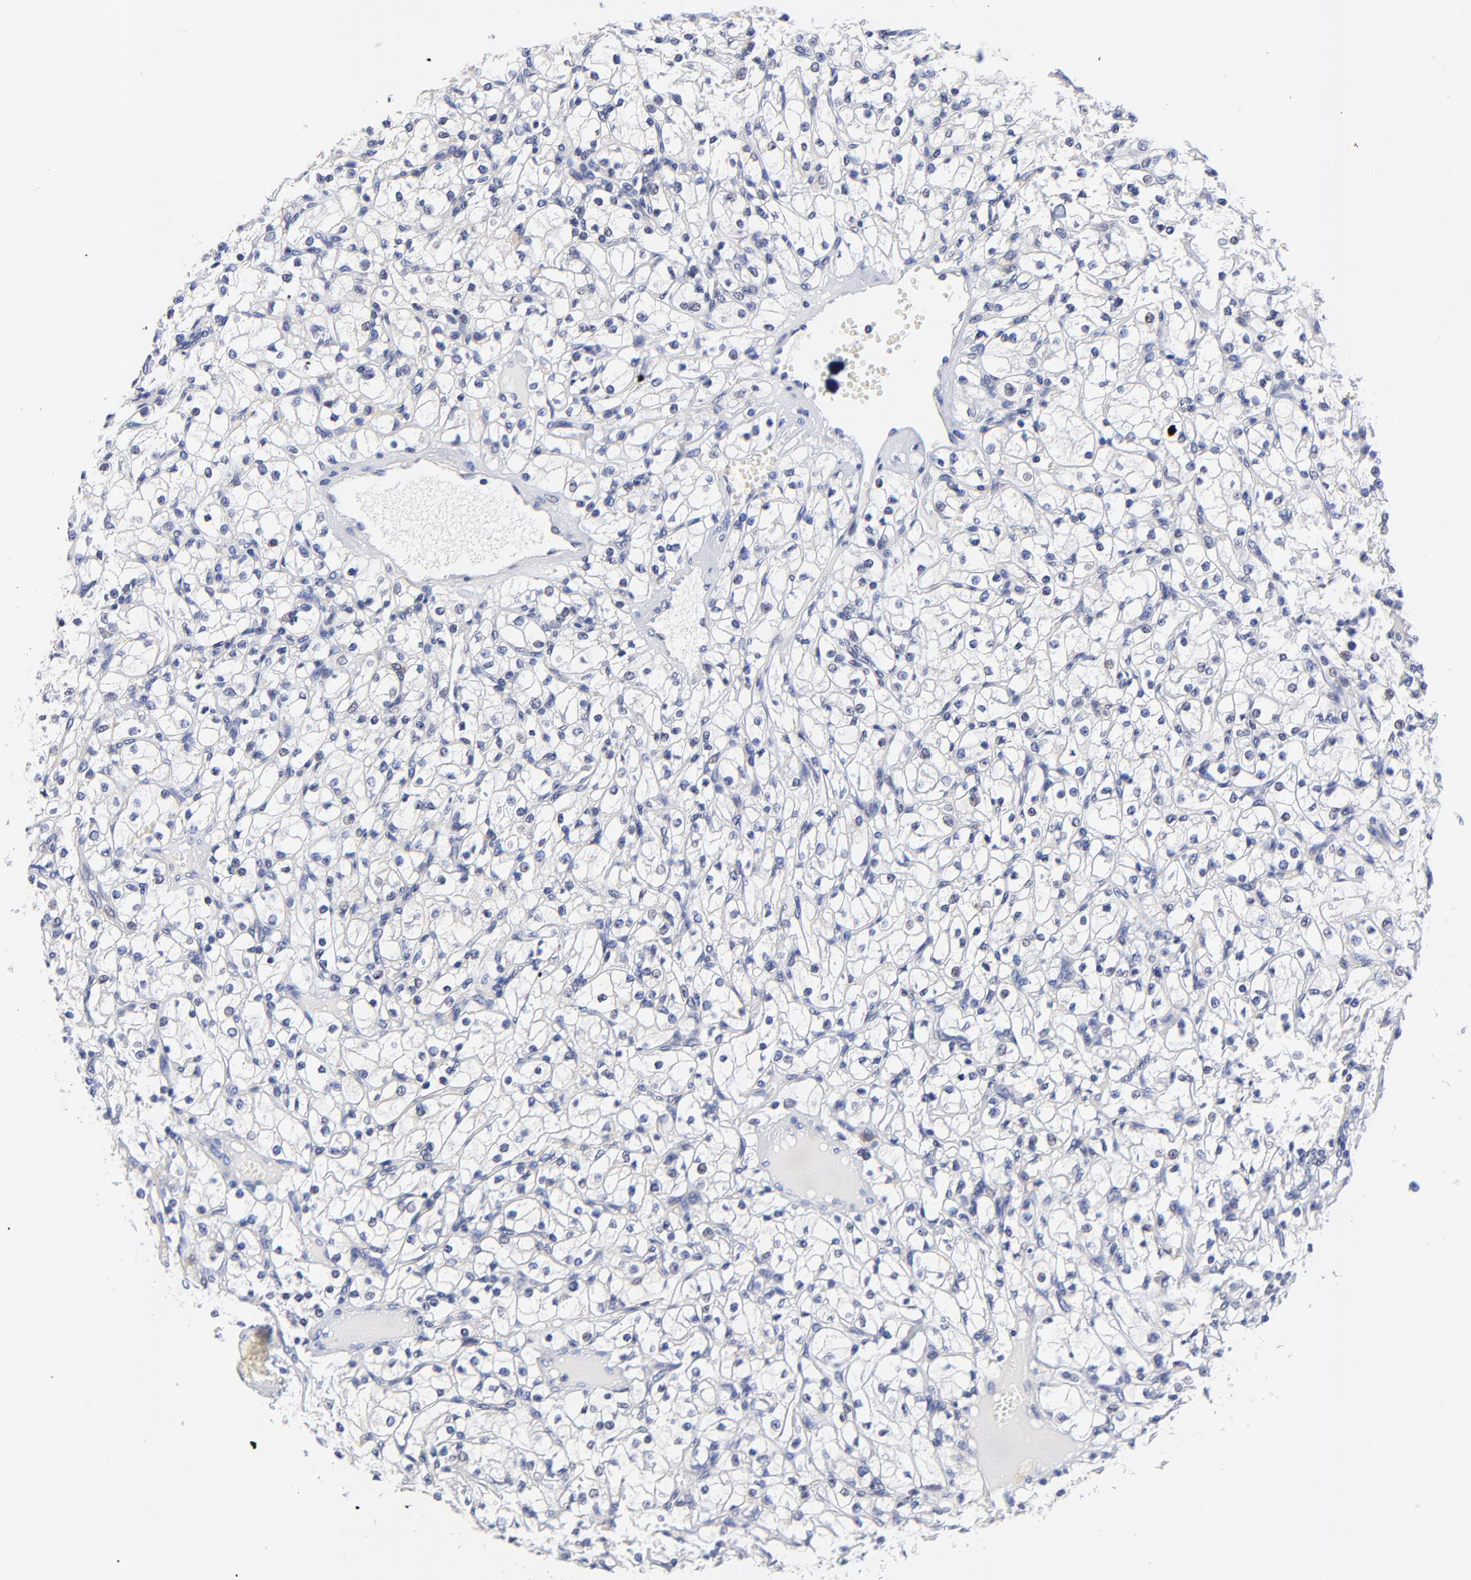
{"staining": {"intensity": "negative", "quantity": "none", "location": "none"}, "tissue": "renal cancer", "cell_type": "Tumor cells", "image_type": "cancer", "snomed": [{"axis": "morphology", "description": "Adenocarcinoma, NOS"}, {"axis": "topography", "description": "Kidney"}], "caption": "Protein analysis of renal adenocarcinoma reveals no significant expression in tumor cells.", "gene": "AFF2", "patient": {"sex": "male", "age": 61}}